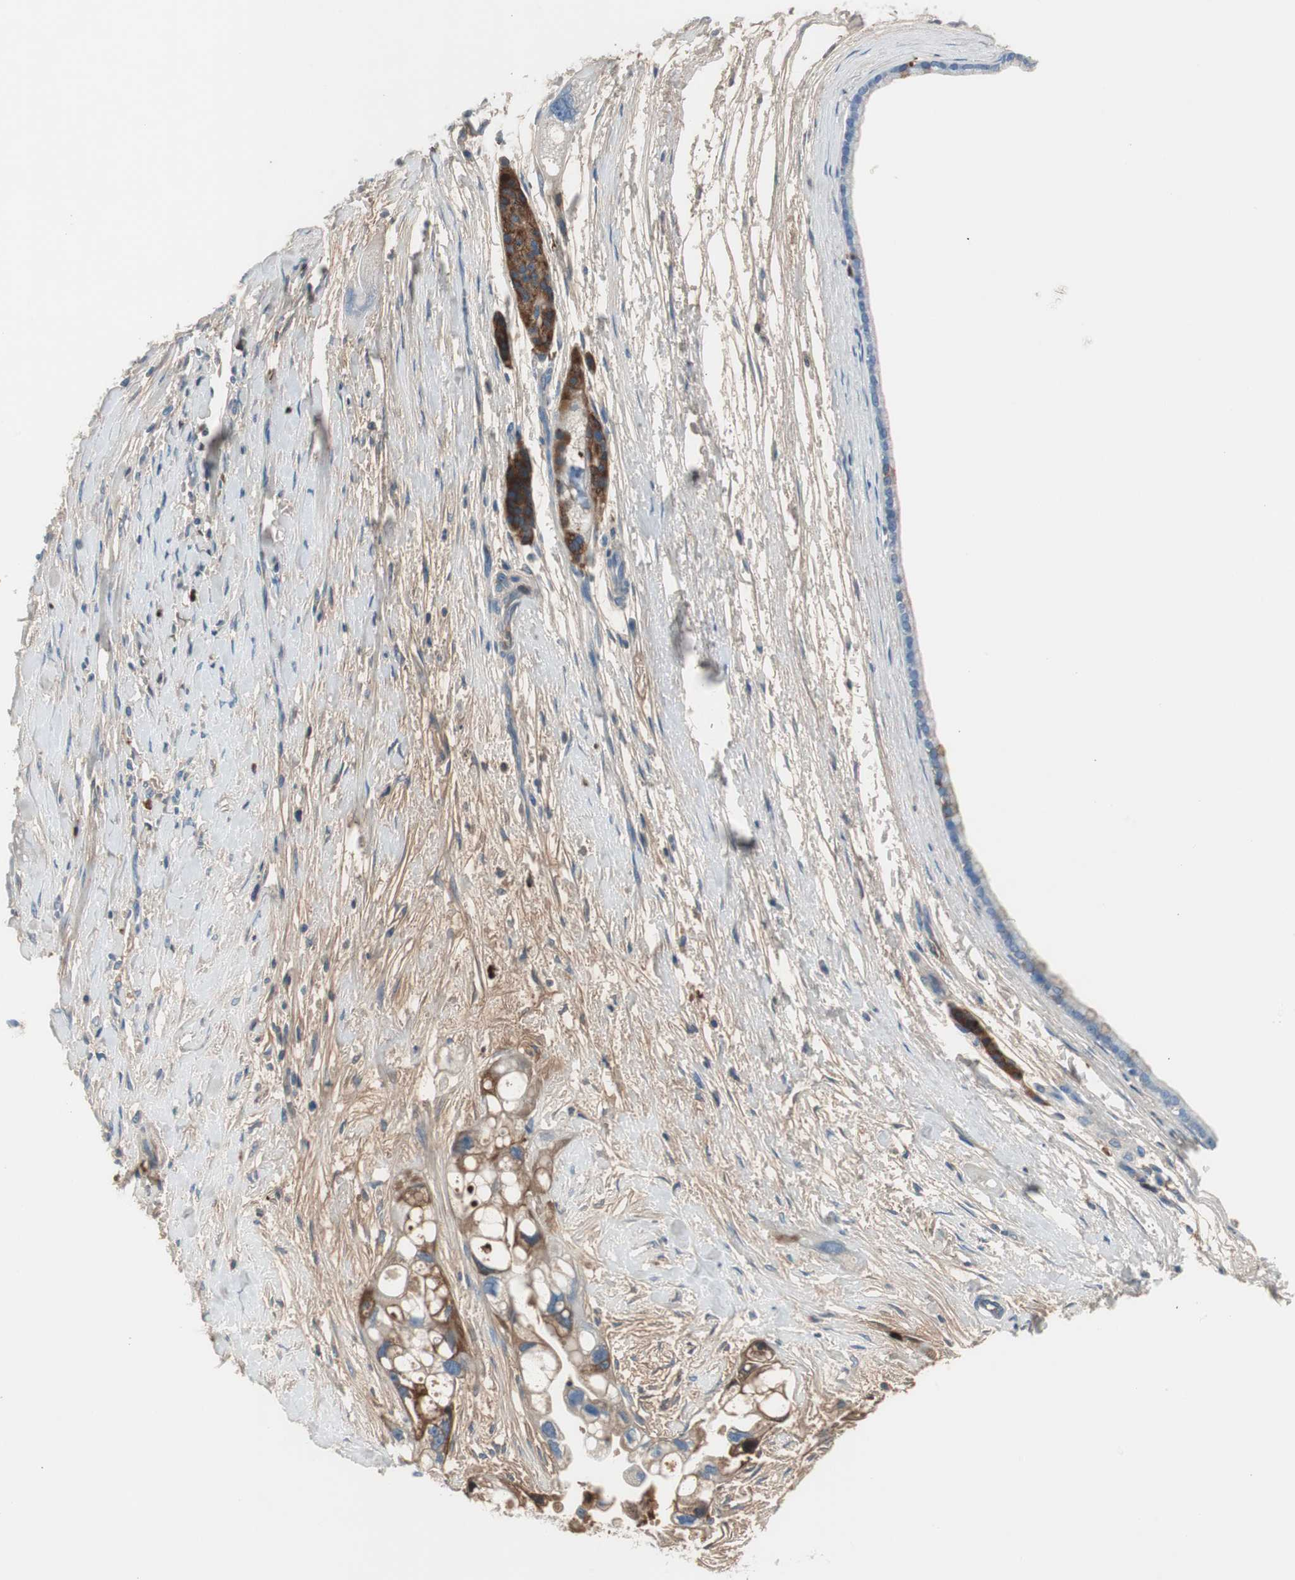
{"staining": {"intensity": "strong", "quantity": "<25%", "location": "cytoplasmic/membranous"}, "tissue": "pancreatic cancer", "cell_type": "Tumor cells", "image_type": "cancer", "snomed": [{"axis": "morphology", "description": "Adenocarcinoma, NOS"}, {"axis": "topography", "description": "Pancreas"}], "caption": "Pancreatic cancer stained with a protein marker shows strong staining in tumor cells.", "gene": "SERPINF1", "patient": {"sex": "female", "age": 77}}